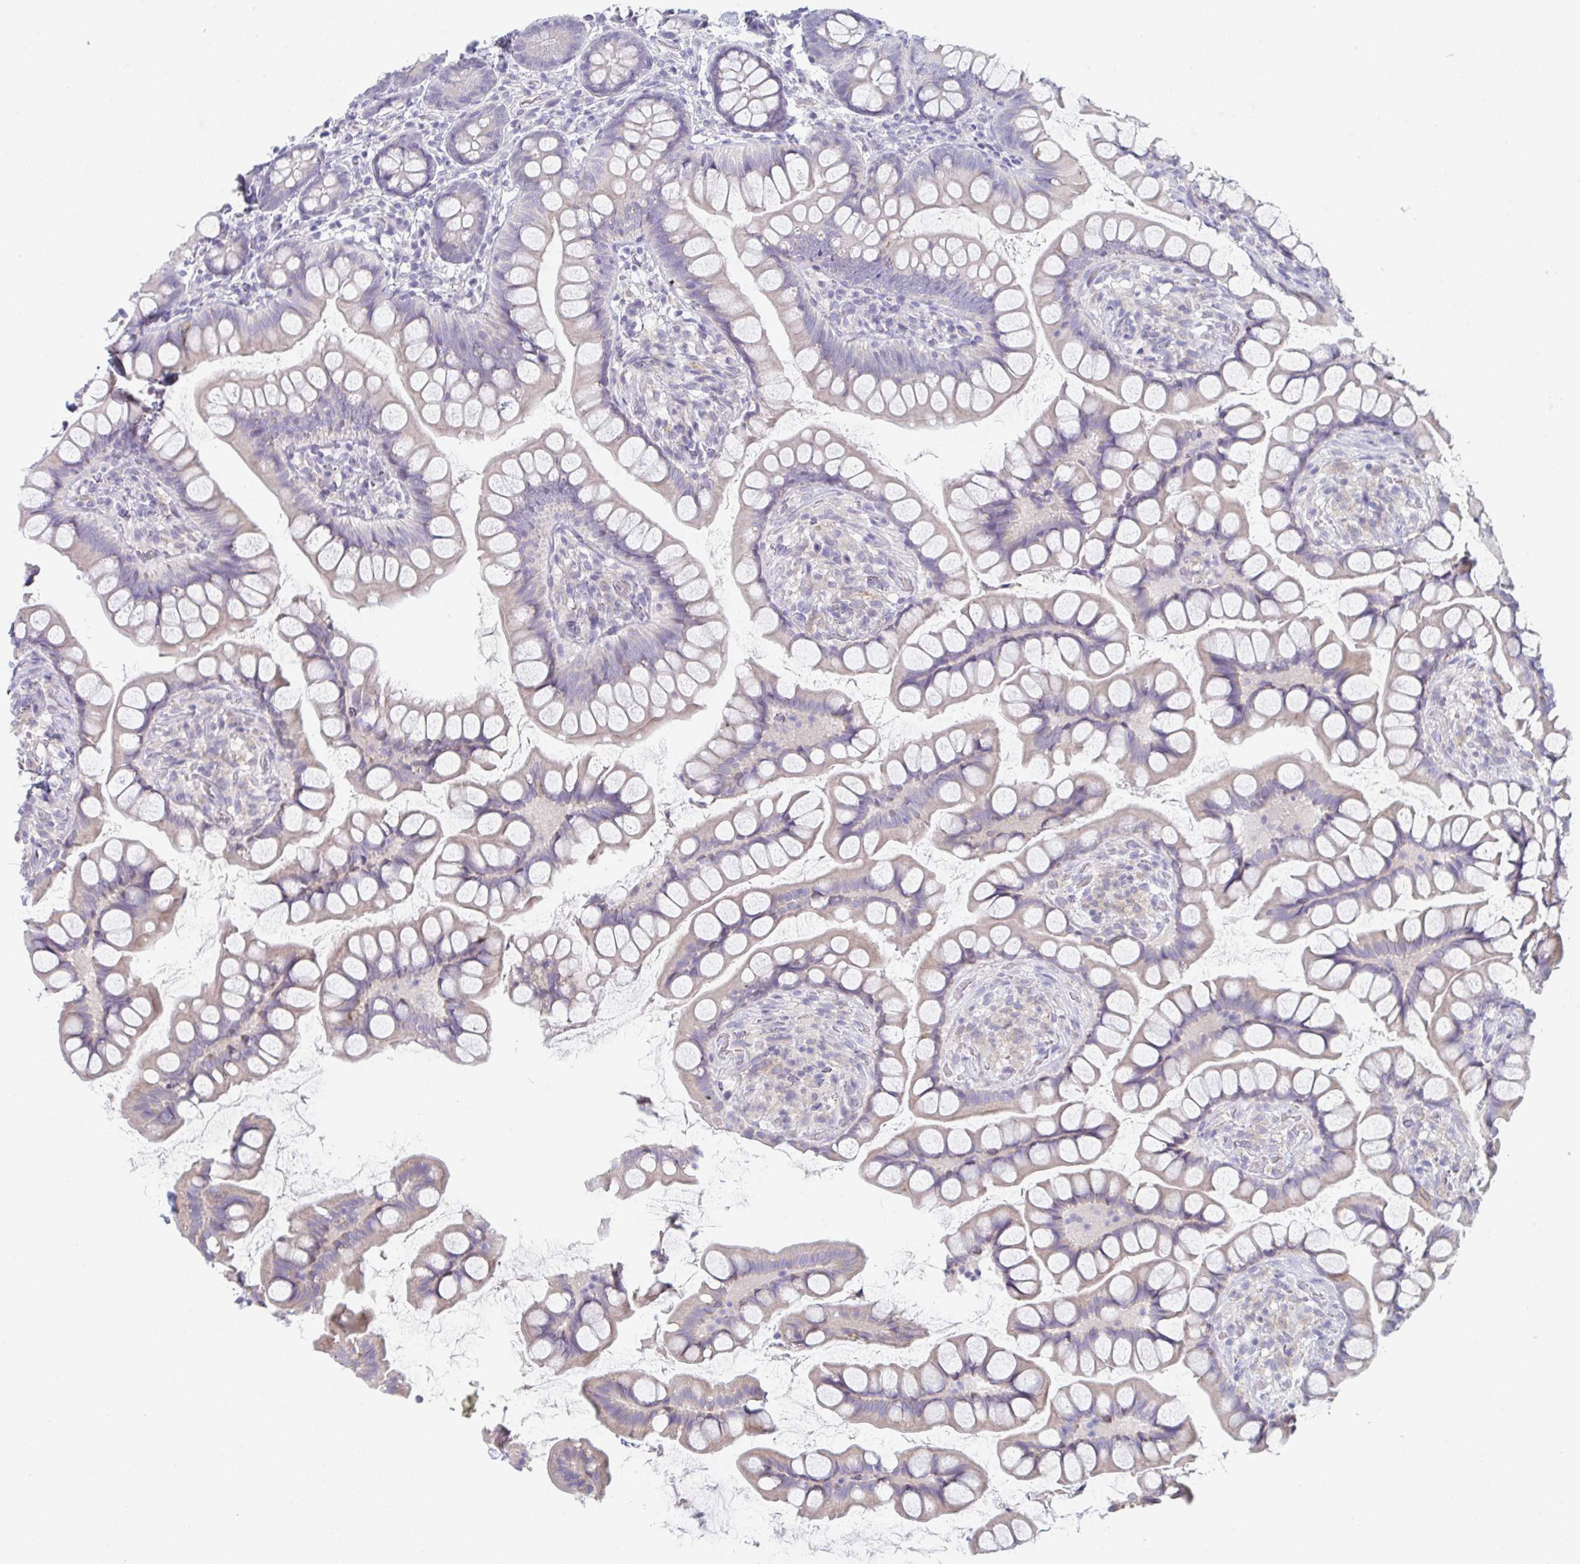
{"staining": {"intensity": "weak", "quantity": "25%-75%", "location": "cytoplasmic/membranous"}, "tissue": "small intestine", "cell_type": "Glandular cells", "image_type": "normal", "snomed": [{"axis": "morphology", "description": "Normal tissue, NOS"}, {"axis": "topography", "description": "Small intestine"}], "caption": "Immunohistochemistry of unremarkable small intestine reveals low levels of weak cytoplasmic/membranous staining in approximately 25%-75% of glandular cells. (brown staining indicates protein expression, while blue staining denotes nuclei).", "gene": "PTPRD", "patient": {"sex": "male", "age": 70}}